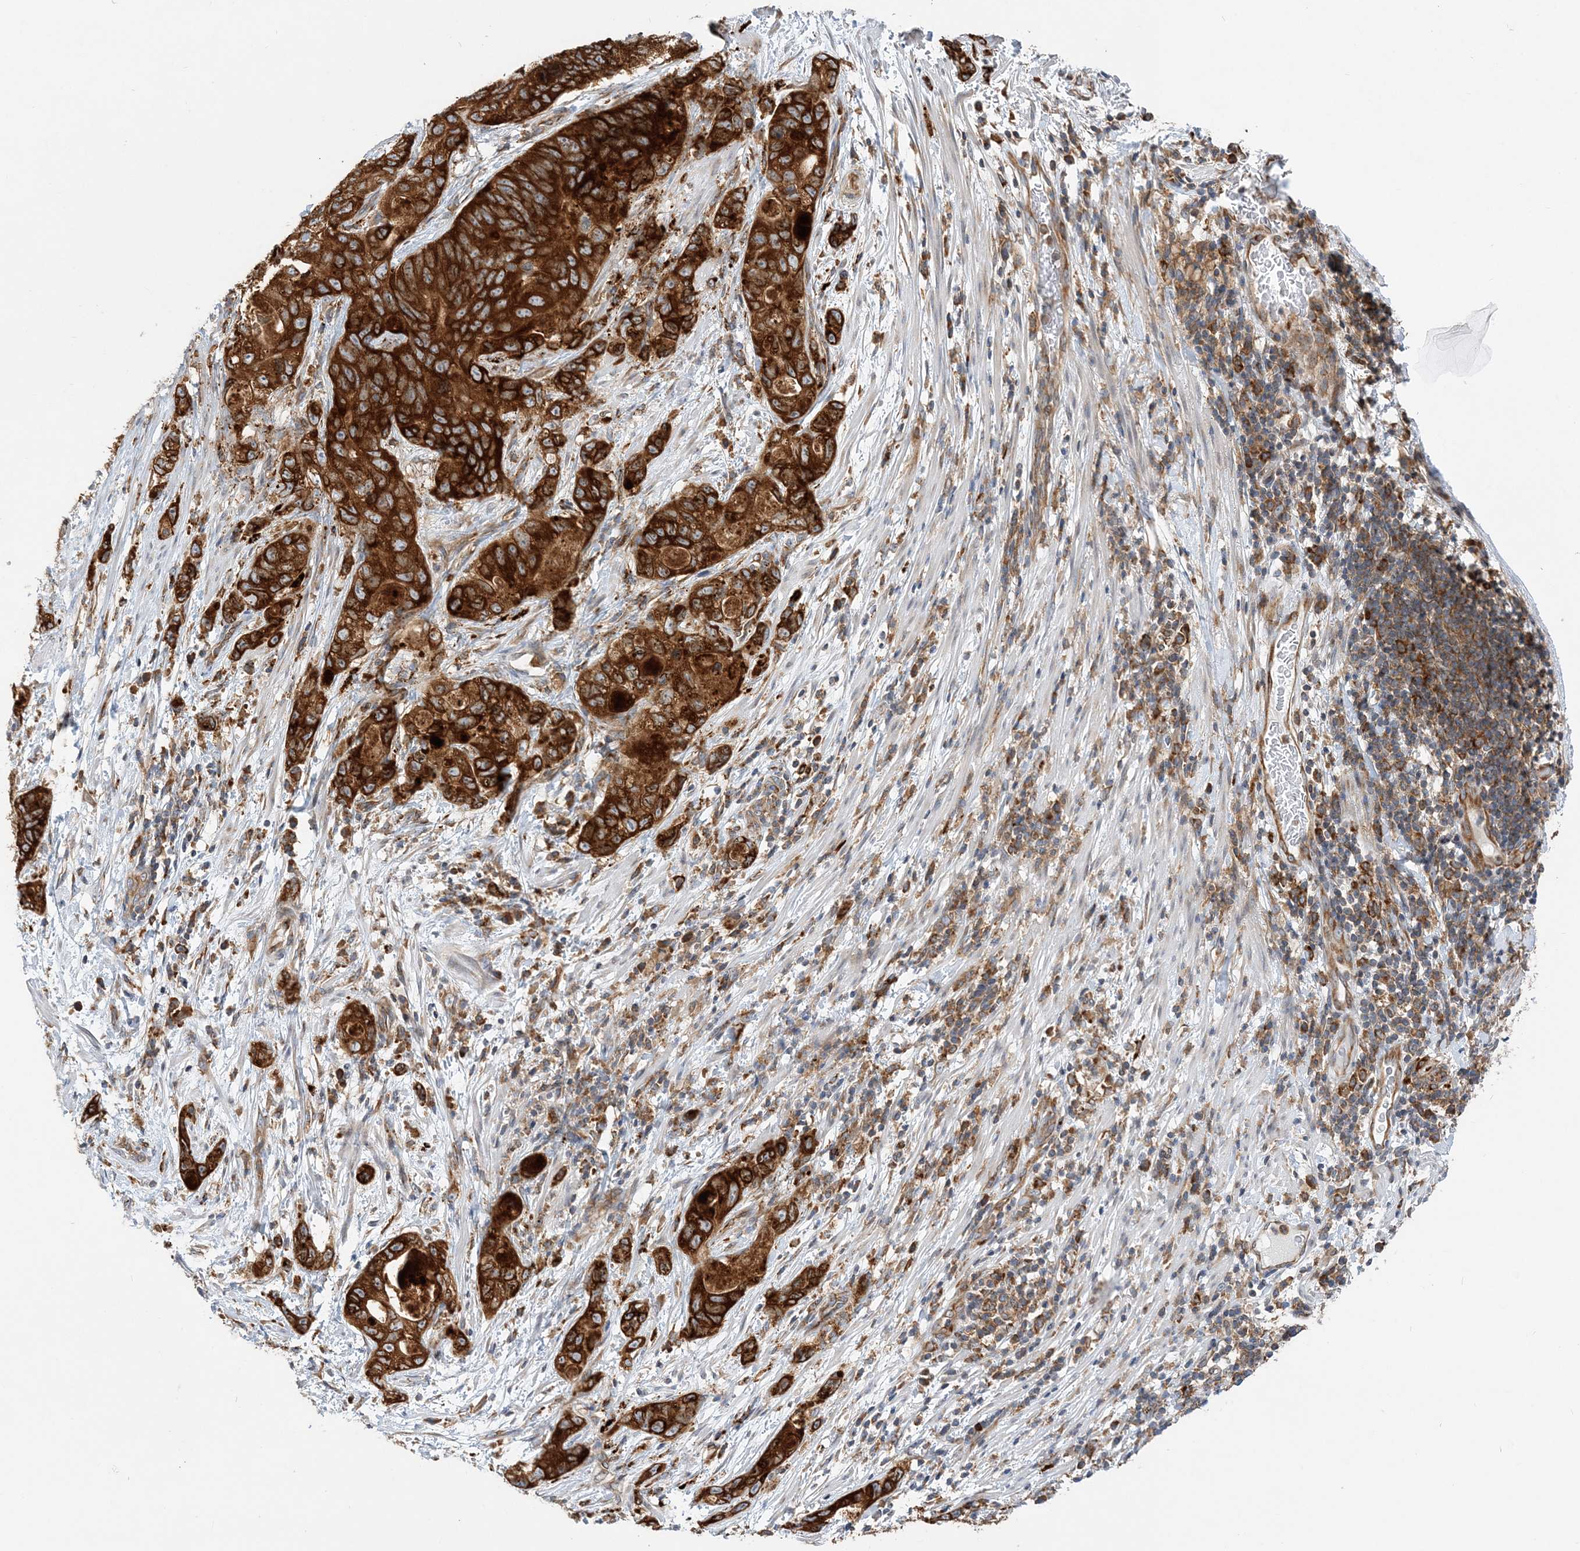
{"staining": {"intensity": "strong", "quantity": ">75%", "location": "cytoplasmic/membranous"}, "tissue": "stomach cancer", "cell_type": "Tumor cells", "image_type": "cancer", "snomed": [{"axis": "morphology", "description": "Normal tissue, NOS"}, {"axis": "morphology", "description": "Adenocarcinoma, NOS"}, {"axis": "topography", "description": "Stomach"}], "caption": "Protein expression analysis of human stomach cancer (adenocarcinoma) reveals strong cytoplasmic/membranous expression in about >75% of tumor cells.", "gene": "LARP4B", "patient": {"sex": "female", "age": 89}}